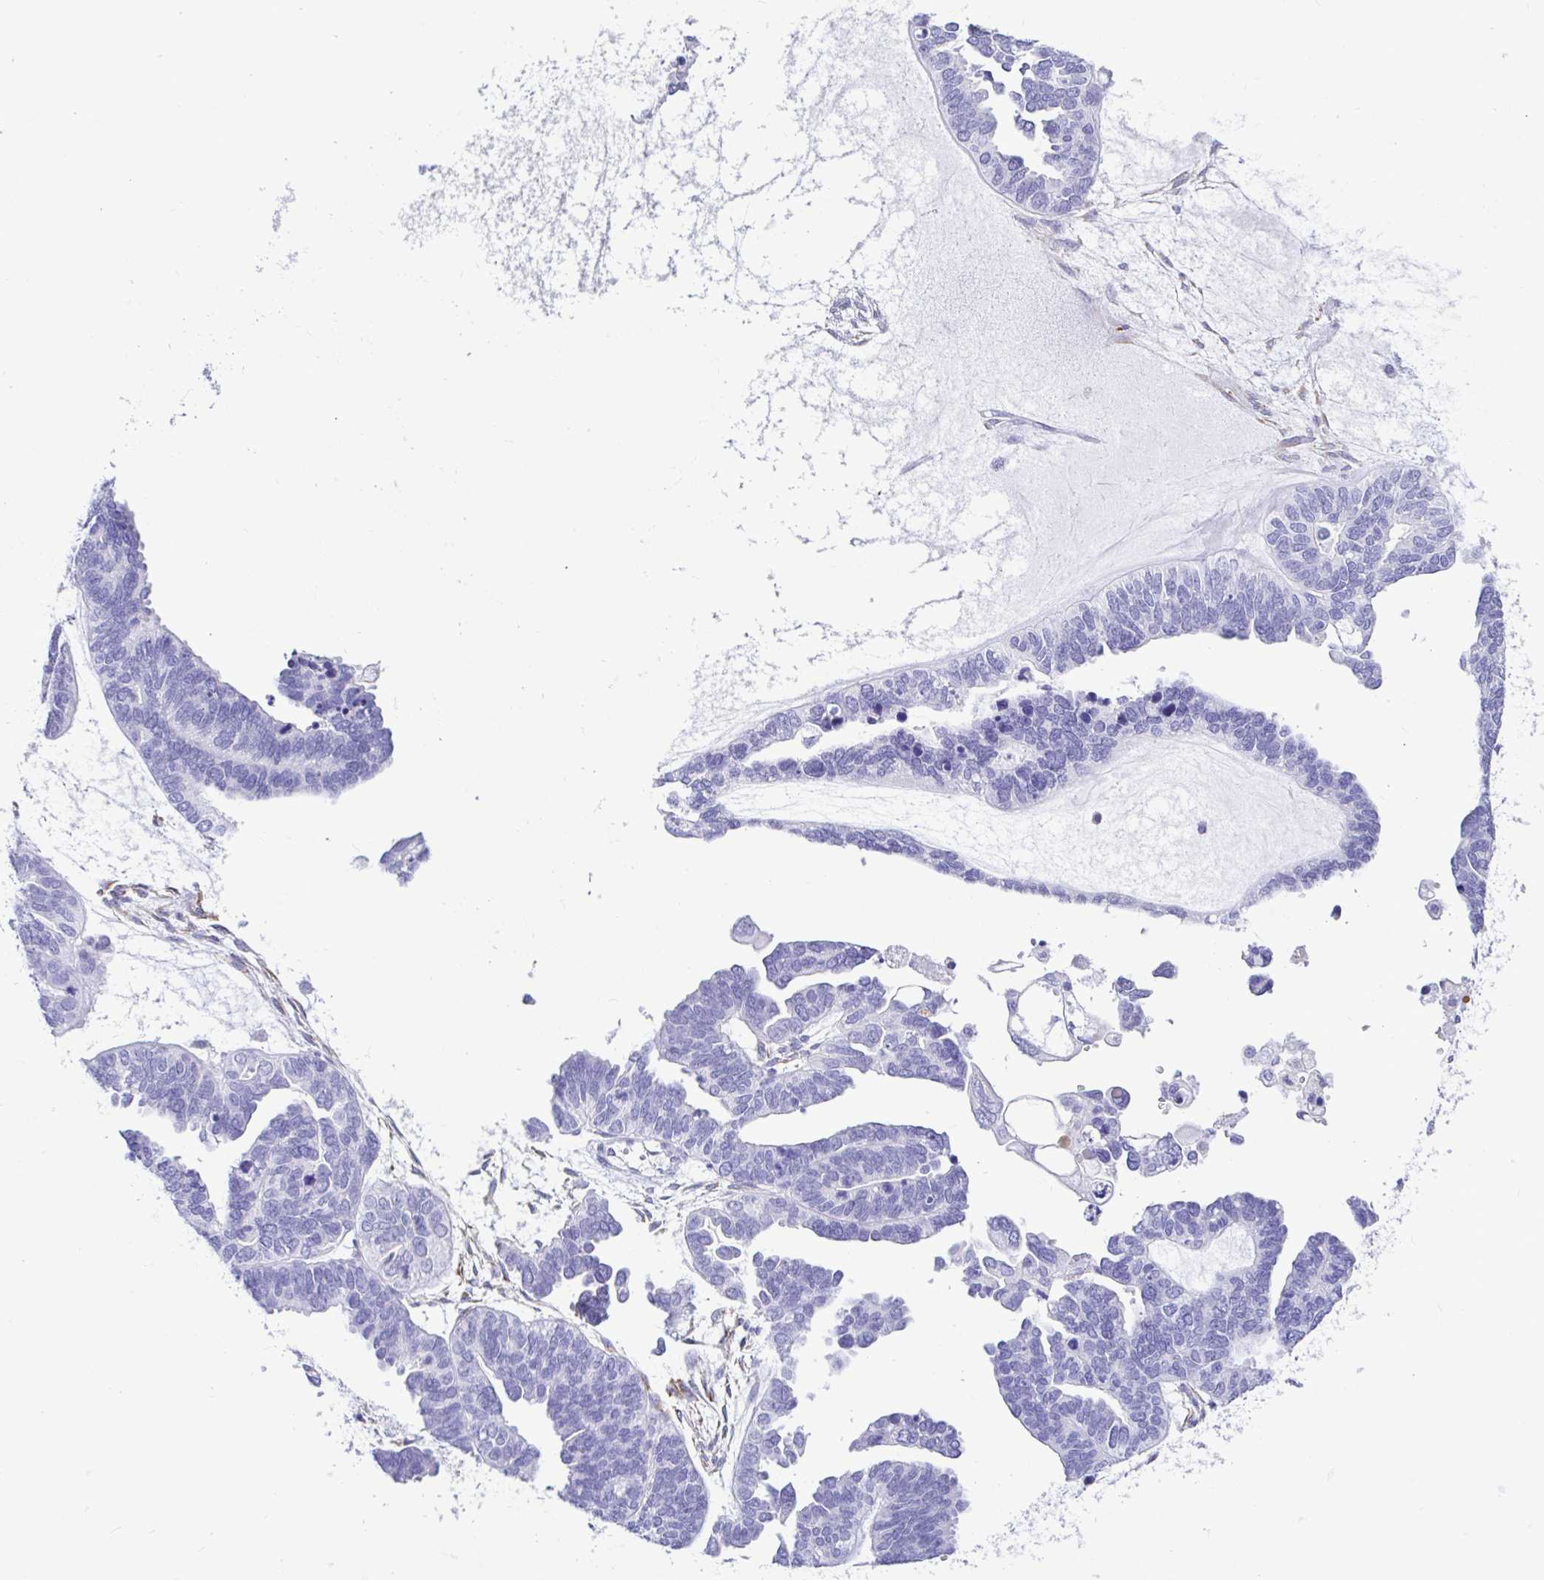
{"staining": {"intensity": "negative", "quantity": "none", "location": "none"}, "tissue": "ovarian cancer", "cell_type": "Tumor cells", "image_type": "cancer", "snomed": [{"axis": "morphology", "description": "Cystadenocarcinoma, serous, NOS"}, {"axis": "topography", "description": "Ovary"}], "caption": "Histopathology image shows no protein positivity in tumor cells of ovarian serous cystadenocarcinoma tissue.", "gene": "CCDC62", "patient": {"sex": "female", "age": 51}}